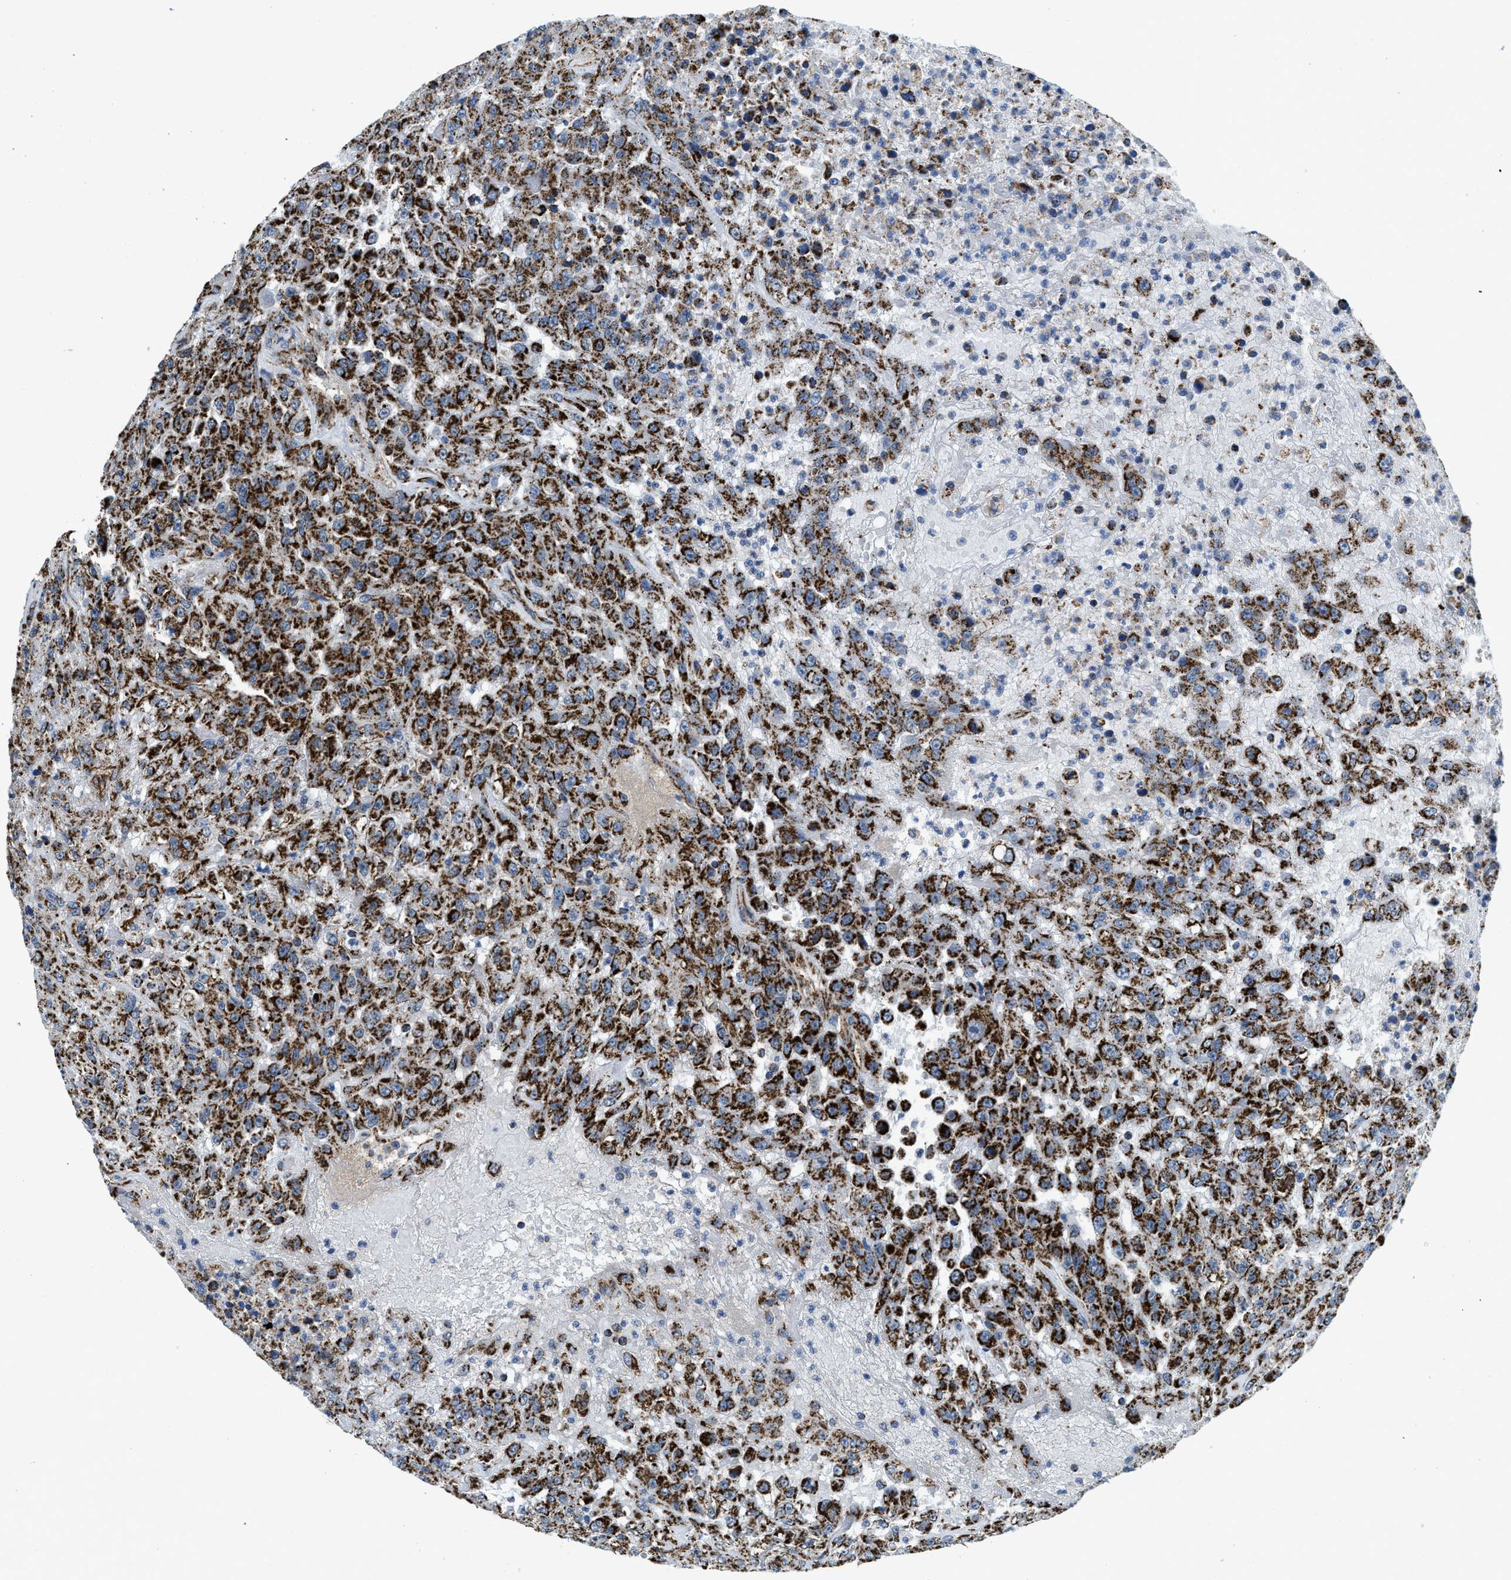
{"staining": {"intensity": "strong", "quantity": ">75%", "location": "cytoplasmic/membranous"}, "tissue": "urothelial cancer", "cell_type": "Tumor cells", "image_type": "cancer", "snomed": [{"axis": "morphology", "description": "Urothelial carcinoma, High grade"}, {"axis": "topography", "description": "Urinary bladder"}], "caption": "Urothelial cancer stained for a protein demonstrates strong cytoplasmic/membranous positivity in tumor cells.", "gene": "STK33", "patient": {"sex": "male", "age": 46}}